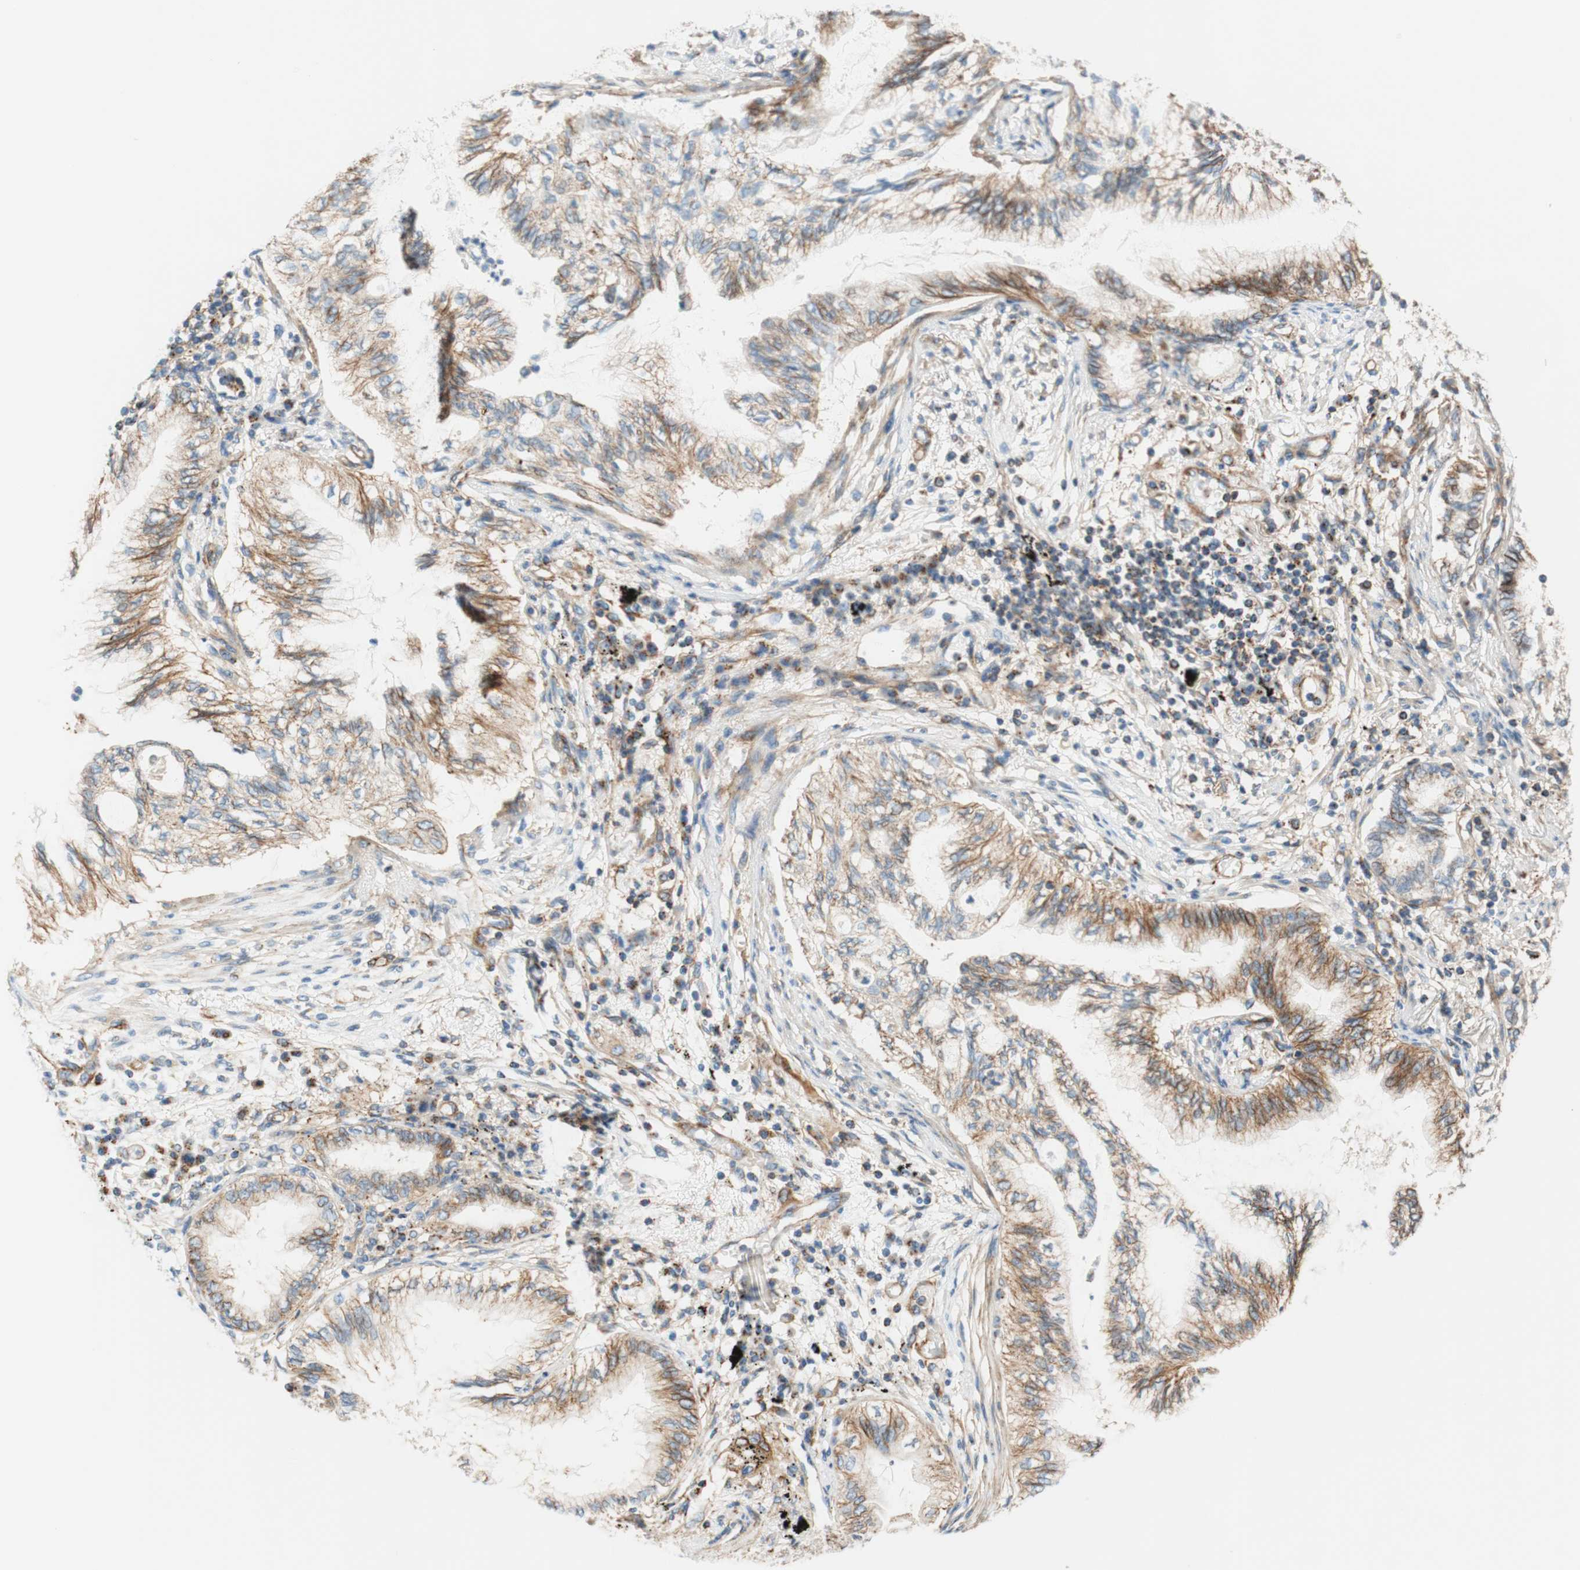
{"staining": {"intensity": "moderate", "quantity": "25%-75%", "location": "cytoplasmic/membranous"}, "tissue": "lung cancer", "cell_type": "Tumor cells", "image_type": "cancer", "snomed": [{"axis": "morphology", "description": "Normal tissue, NOS"}, {"axis": "morphology", "description": "Adenocarcinoma, NOS"}, {"axis": "topography", "description": "Bronchus"}, {"axis": "topography", "description": "Lung"}], "caption": "Protein analysis of lung cancer (adenocarcinoma) tissue reveals moderate cytoplasmic/membranous expression in approximately 25%-75% of tumor cells.", "gene": "VPS26A", "patient": {"sex": "female", "age": 70}}